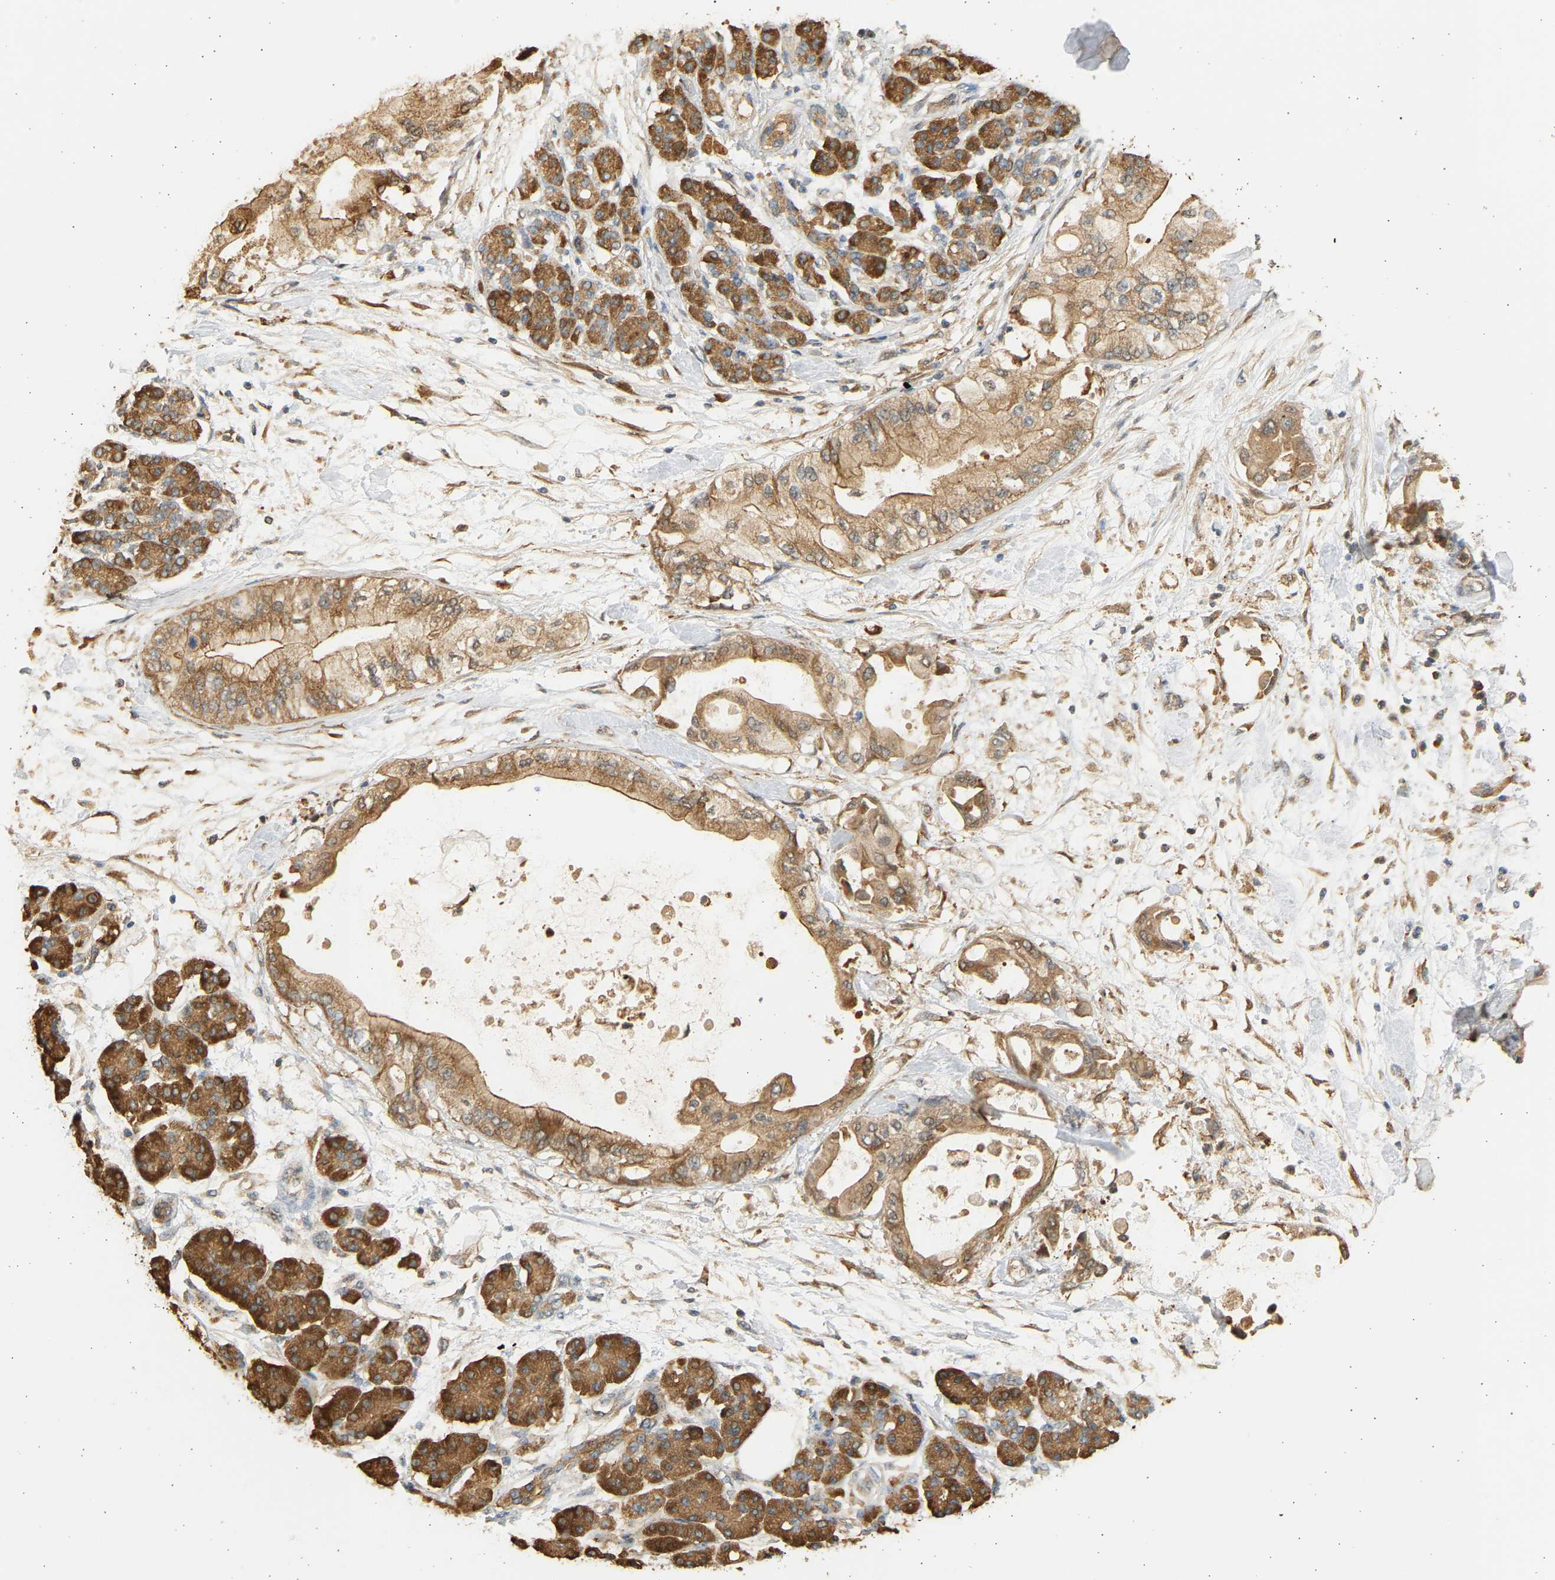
{"staining": {"intensity": "moderate", "quantity": ">75%", "location": "cytoplasmic/membranous"}, "tissue": "pancreatic cancer", "cell_type": "Tumor cells", "image_type": "cancer", "snomed": [{"axis": "morphology", "description": "Adenocarcinoma, NOS"}, {"axis": "morphology", "description": "Adenocarcinoma, metastatic, NOS"}, {"axis": "topography", "description": "Lymph node"}, {"axis": "topography", "description": "Pancreas"}, {"axis": "topography", "description": "Duodenum"}], "caption": "Immunohistochemical staining of human pancreatic adenocarcinoma shows medium levels of moderate cytoplasmic/membranous protein expression in approximately >75% of tumor cells. (DAB = brown stain, brightfield microscopy at high magnification).", "gene": "B4GALT6", "patient": {"sex": "female", "age": 64}}